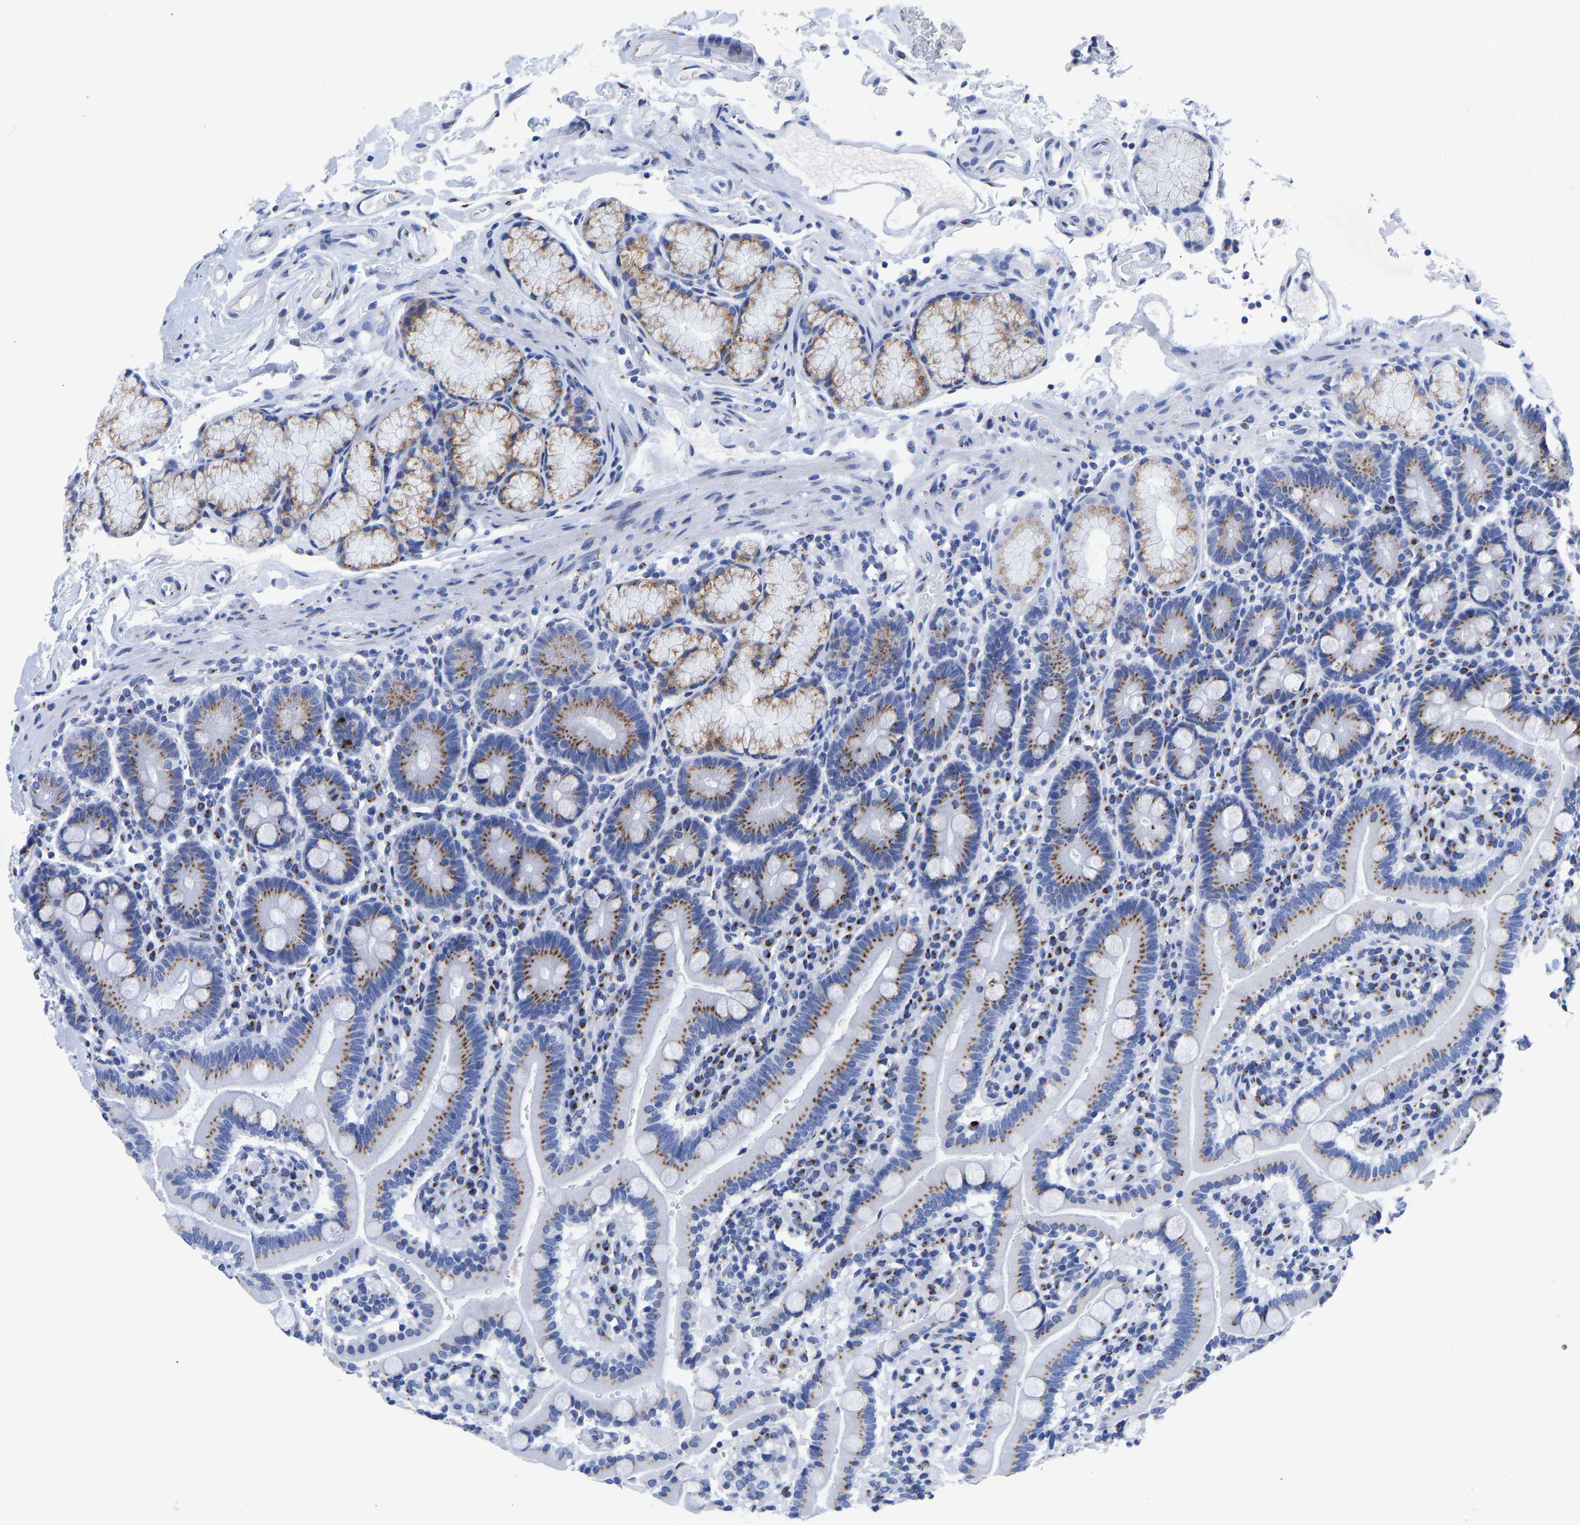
{"staining": {"intensity": "moderate", "quantity": ">75%", "location": "cytoplasmic/membranous"}, "tissue": "duodenum", "cell_type": "Glandular cells", "image_type": "normal", "snomed": [{"axis": "morphology", "description": "Normal tissue, NOS"}, {"axis": "topography", "description": "Small intestine, NOS"}], "caption": "Immunohistochemical staining of benign human duodenum displays moderate cytoplasmic/membranous protein positivity in approximately >75% of glandular cells.", "gene": "TMEM87A", "patient": {"sex": "female", "age": 71}}